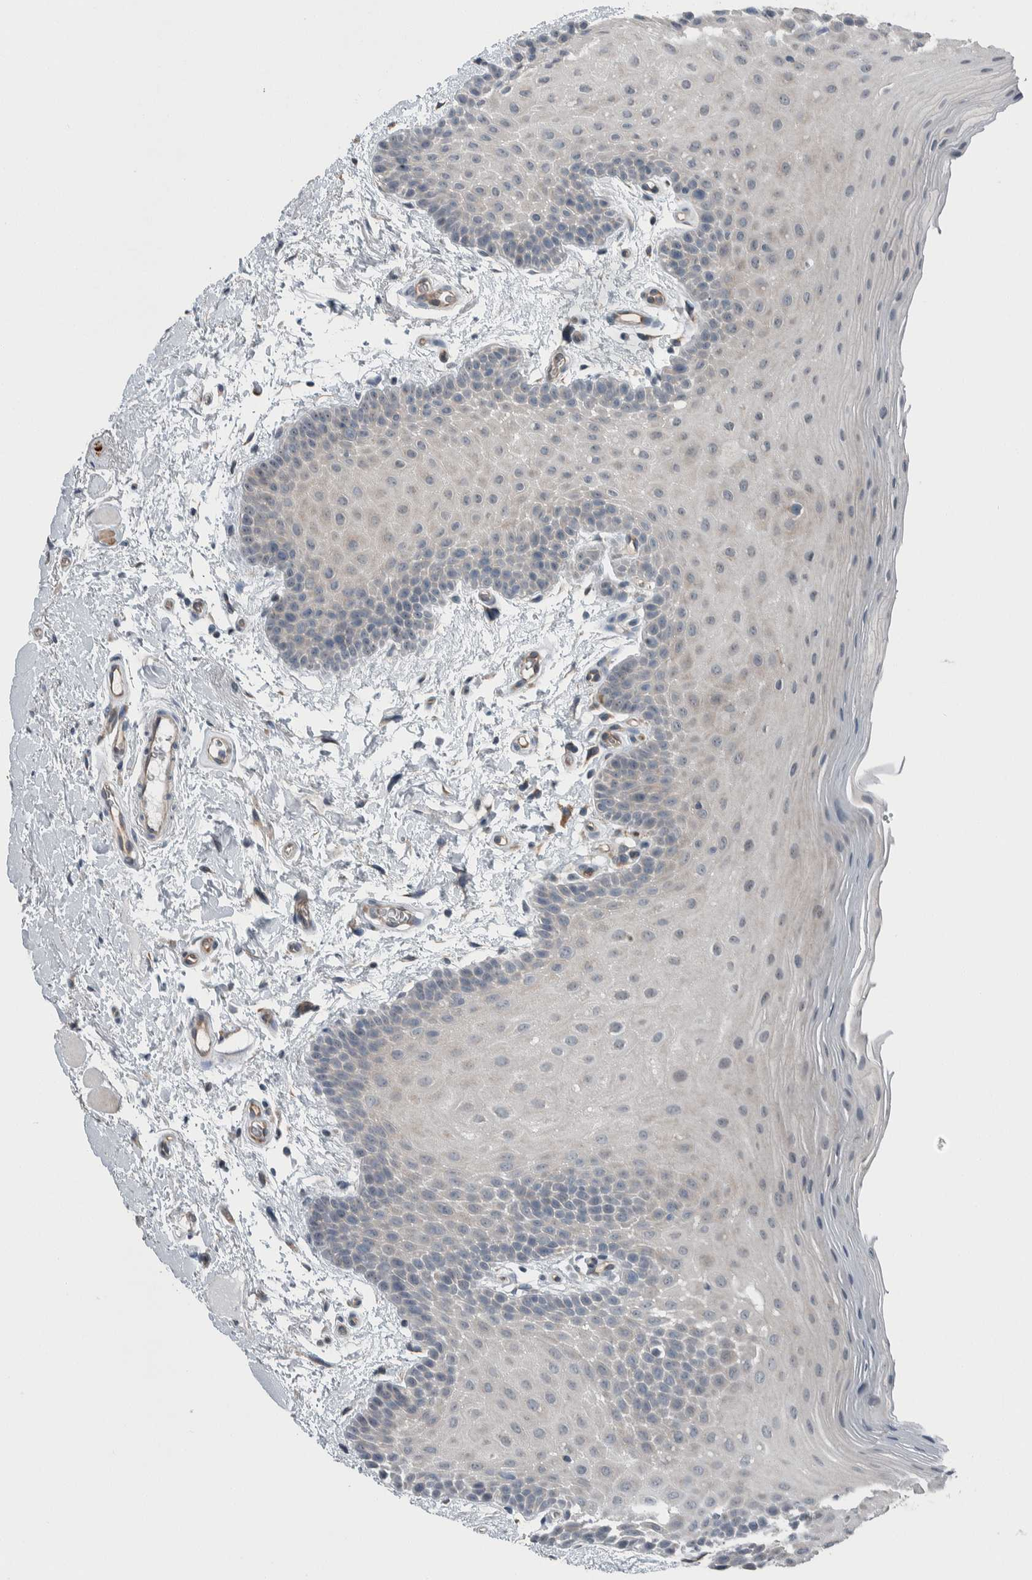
{"staining": {"intensity": "negative", "quantity": "none", "location": "none"}, "tissue": "oral mucosa", "cell_type": "Squamous epithelial cells", "image_type": "normal", "snomed": [{"axis": "morphology", "description": "Normal tissue, NOS"}, {"axis": "topography", "description": "Oral tissue"}], "caption": "The immunohistochemistry image has no significant positivity in squamous epithelial cells of oral mucosa. Nuclei are stained in blue.", "gene": "USP25", "patient": {"sex": "male", "age": 62}}